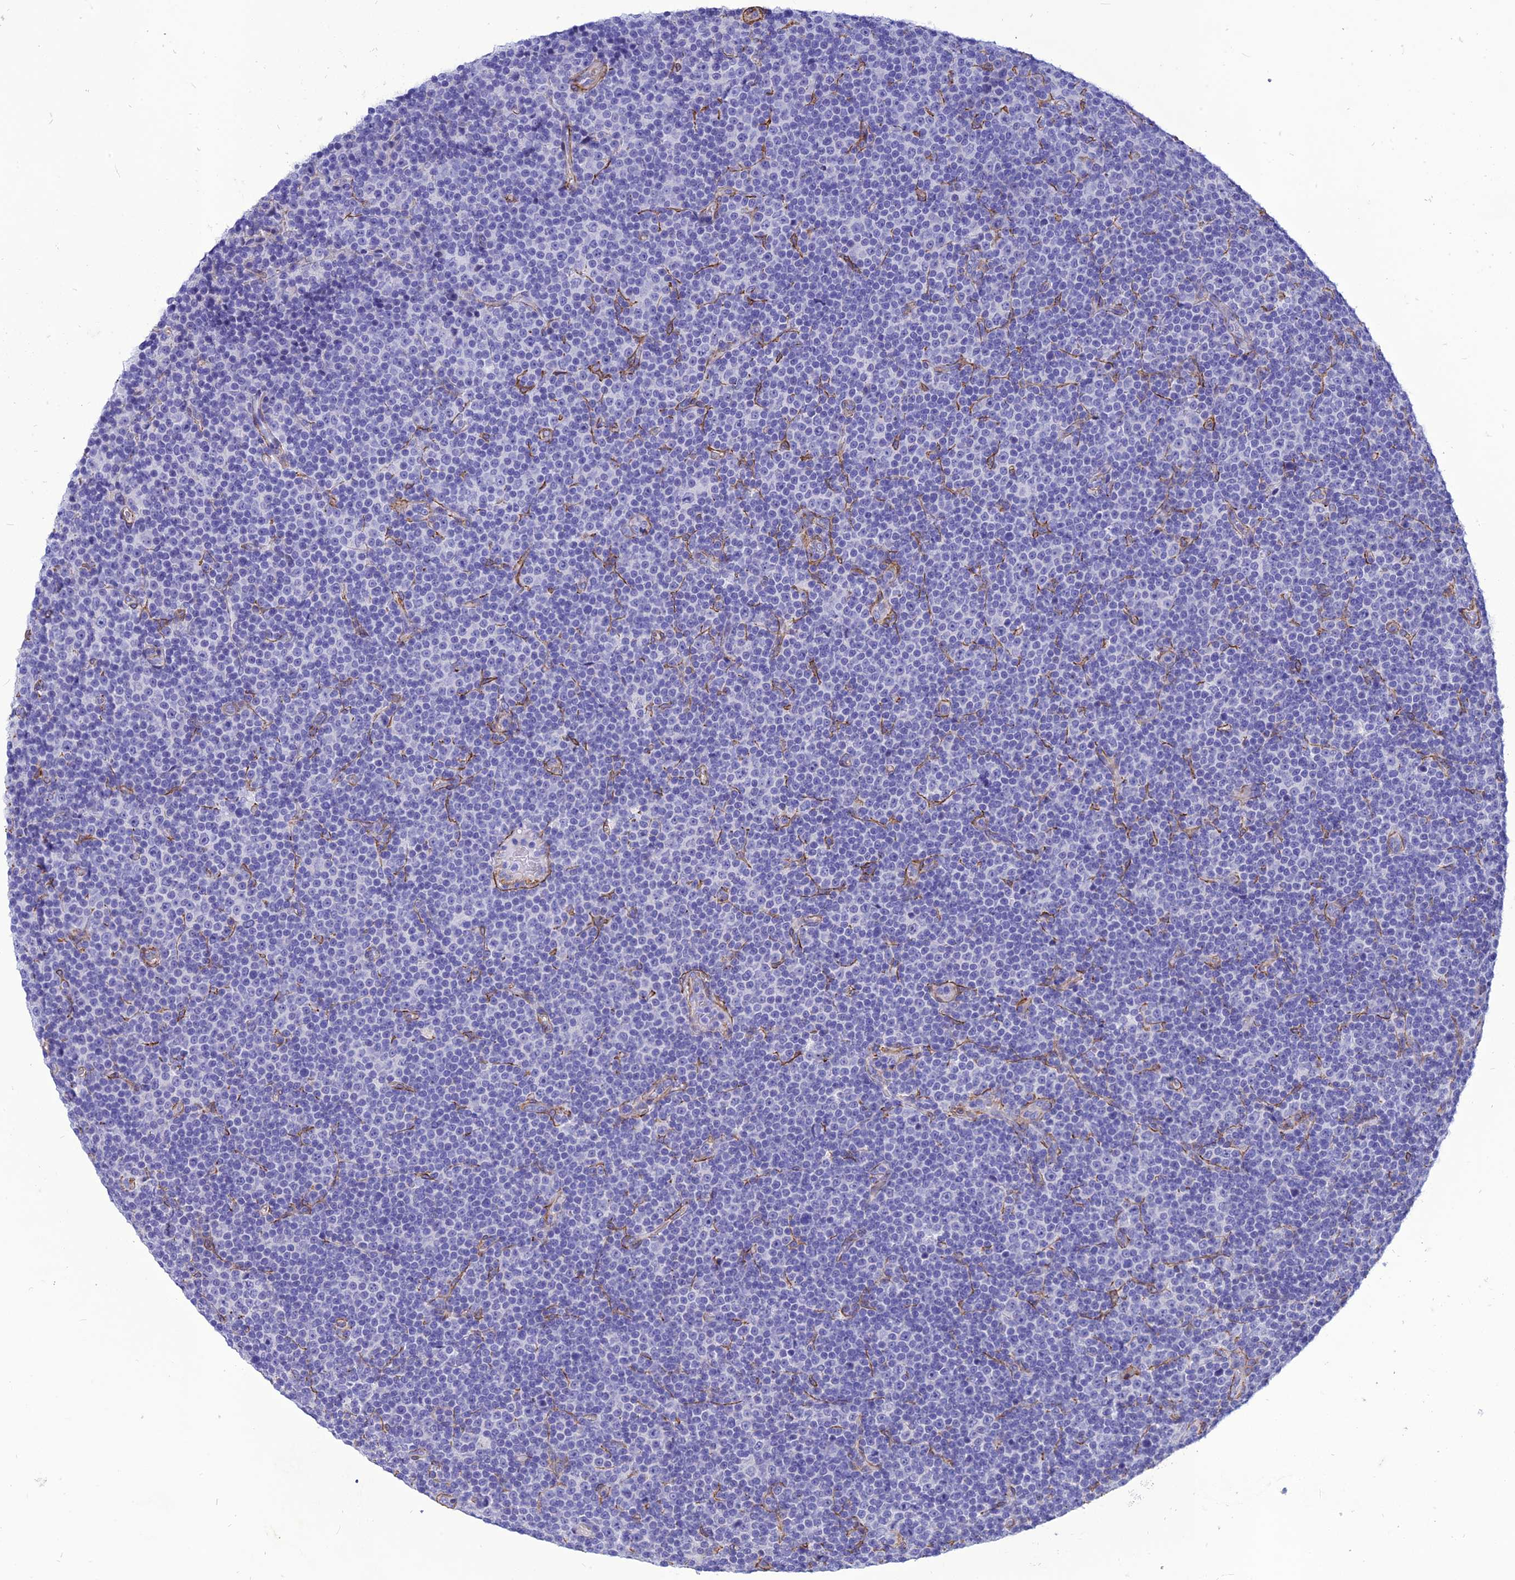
{"staining": {"intensity": "negative", "quantity": "none", "location": "none"}, "tissue": "lymphoma", "cell_type": "Tumor cells", "image_type": "cancer", "snomed": [{"axis": "morphology", "description": "Malignant lymphoma, non-Hodgkin's type, Low grade"}, {"axis": "topography", "description": "Lymph node"}], "caption": "Immunohistochemistry micrograph of neoplastic tissue: malignant lymphoma, non-Hodgkin's type (low-grade) stained with DAB (3,3'-diaminobenzidine) shows no significant protein expression in tumor cells.", "gene": "NKD1", "patient": {"sex": "female", "age": 67}}